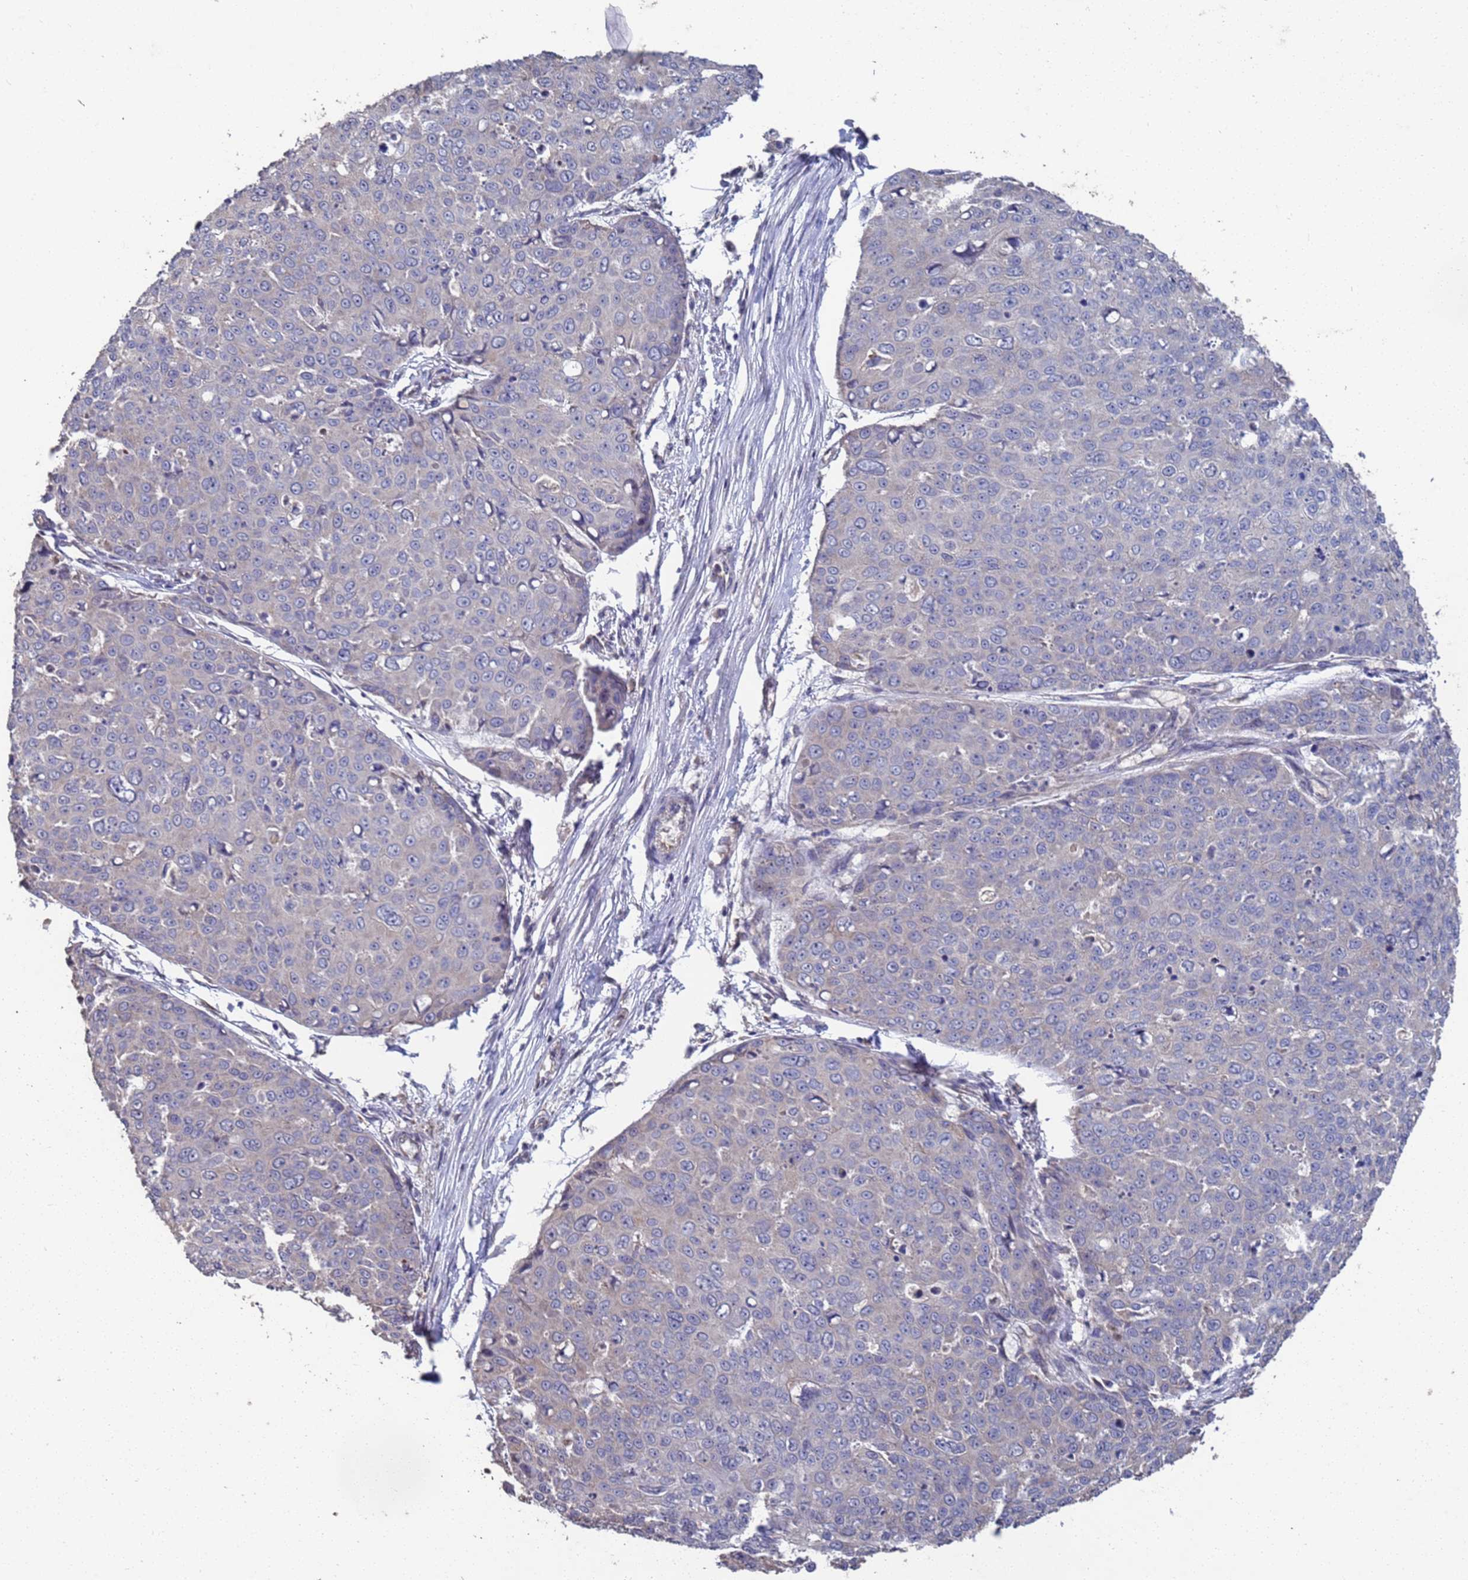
{"staining": {"intensity": "negative", "quantity": "none", "location": "none"}, "tissue": "skin cancer", "cell_type": "Tumor cells", "image_type": "cancer", "snomed": [{"axis": "morphology", "description": "Squamous cell carcinoma, NOS"}, {"axis": "topography", "description": "Skin"}], "caption": "DAB immunohistochemical staining of human skin cancer (squamous cell carcinoma) displays no significant staining in tumor cells. The staining is performed using DAB (3,3'-diaminobenzidine) brown chromogen with nuclei counter-stained in using hematoxylin.", "gene": "CFAP119", "patient": {"sex": "male", "age": 71}}